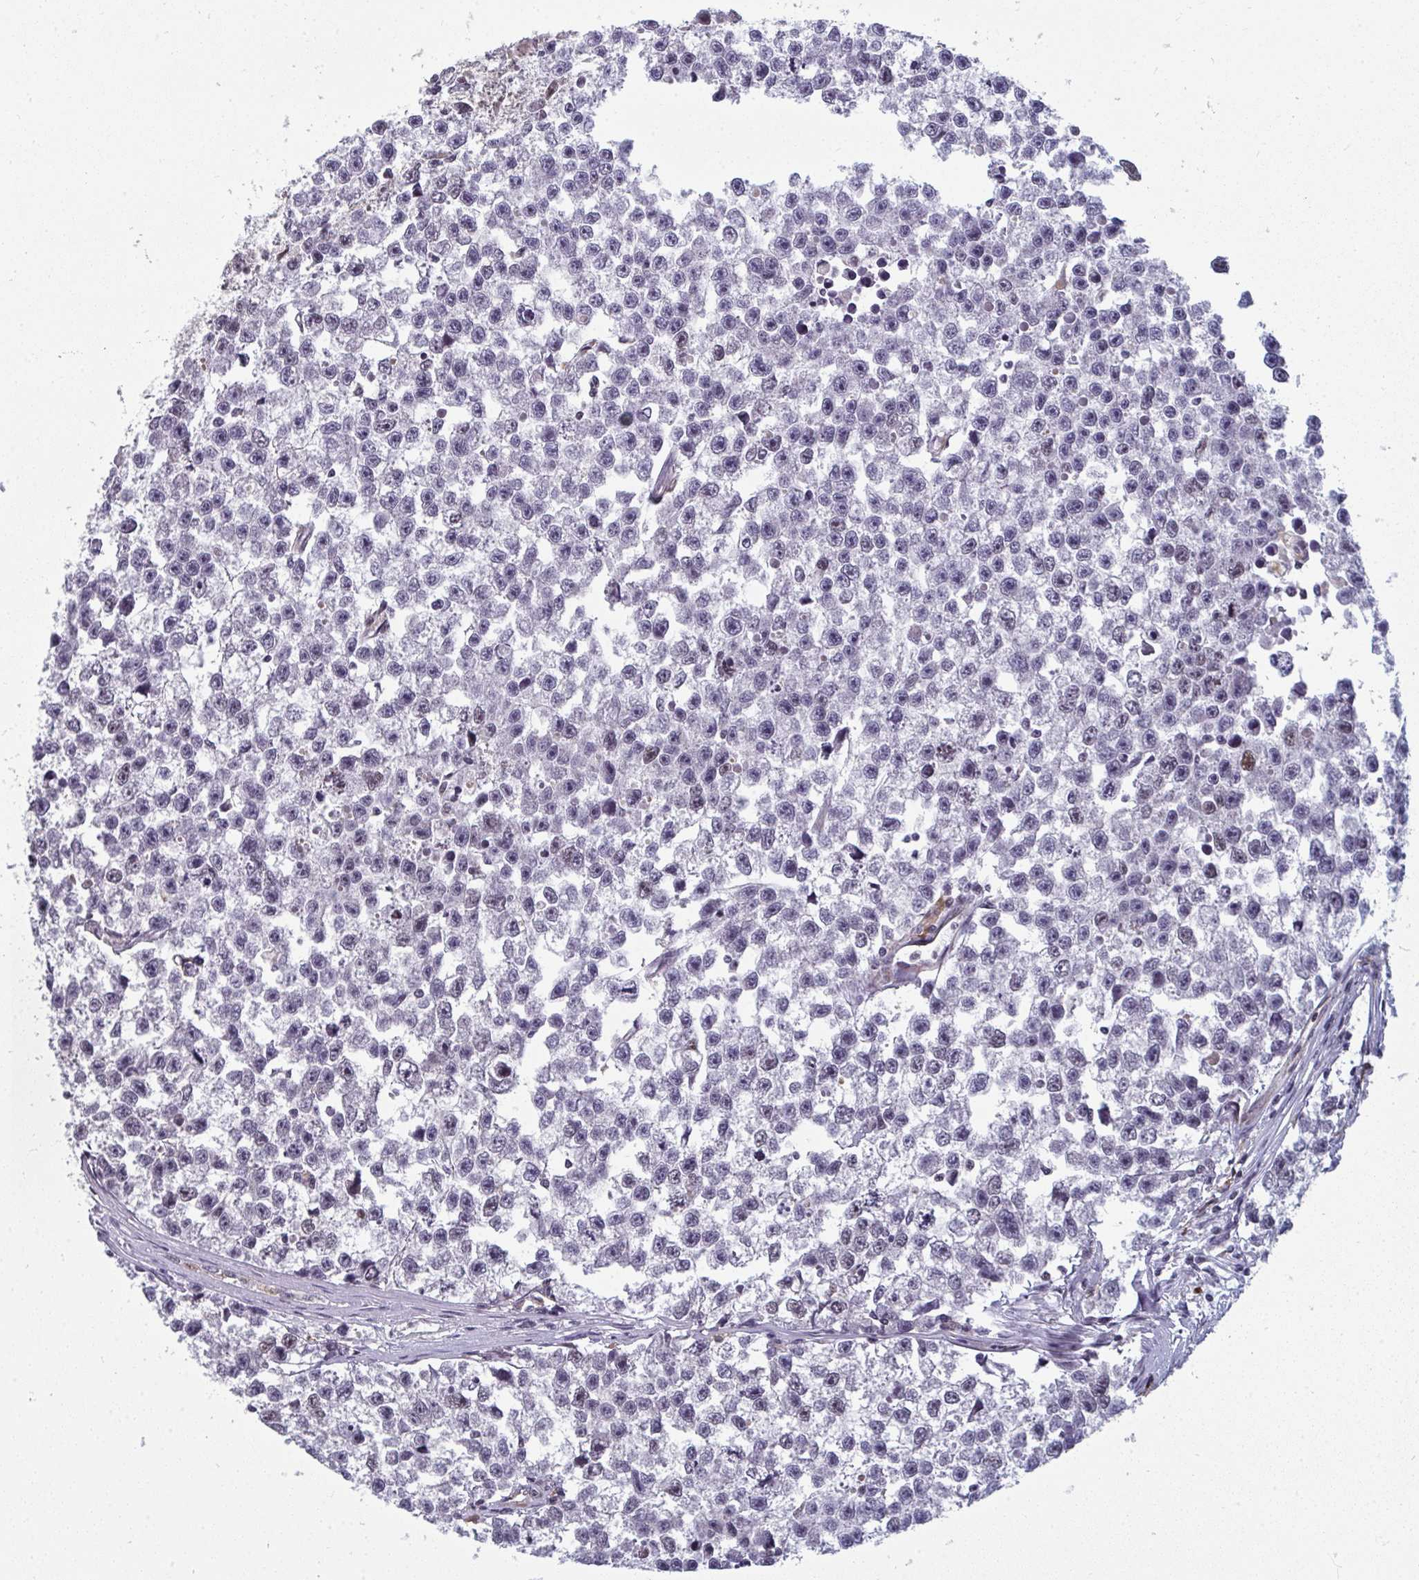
{"staining": {"intensity": "negative", "quantity": "none", "location": "none"}, "tissue": "testis cancer", "cell_type": "Tumor cells", "image_type": "cancer", "snomed": [{"axis": "morphology", "description": "Seminoma, NOS"}, {"axis": "topography", "description": "Testis"}], "caption": "This histopathology image is of testis cancer stained with immunohistochemistry to label a protein in brown with the nuclei are counter-stained blue. There is no positivity in tumor cells.", "gene": "ATF1", "patient": {"sex": "male", "age": 26}}